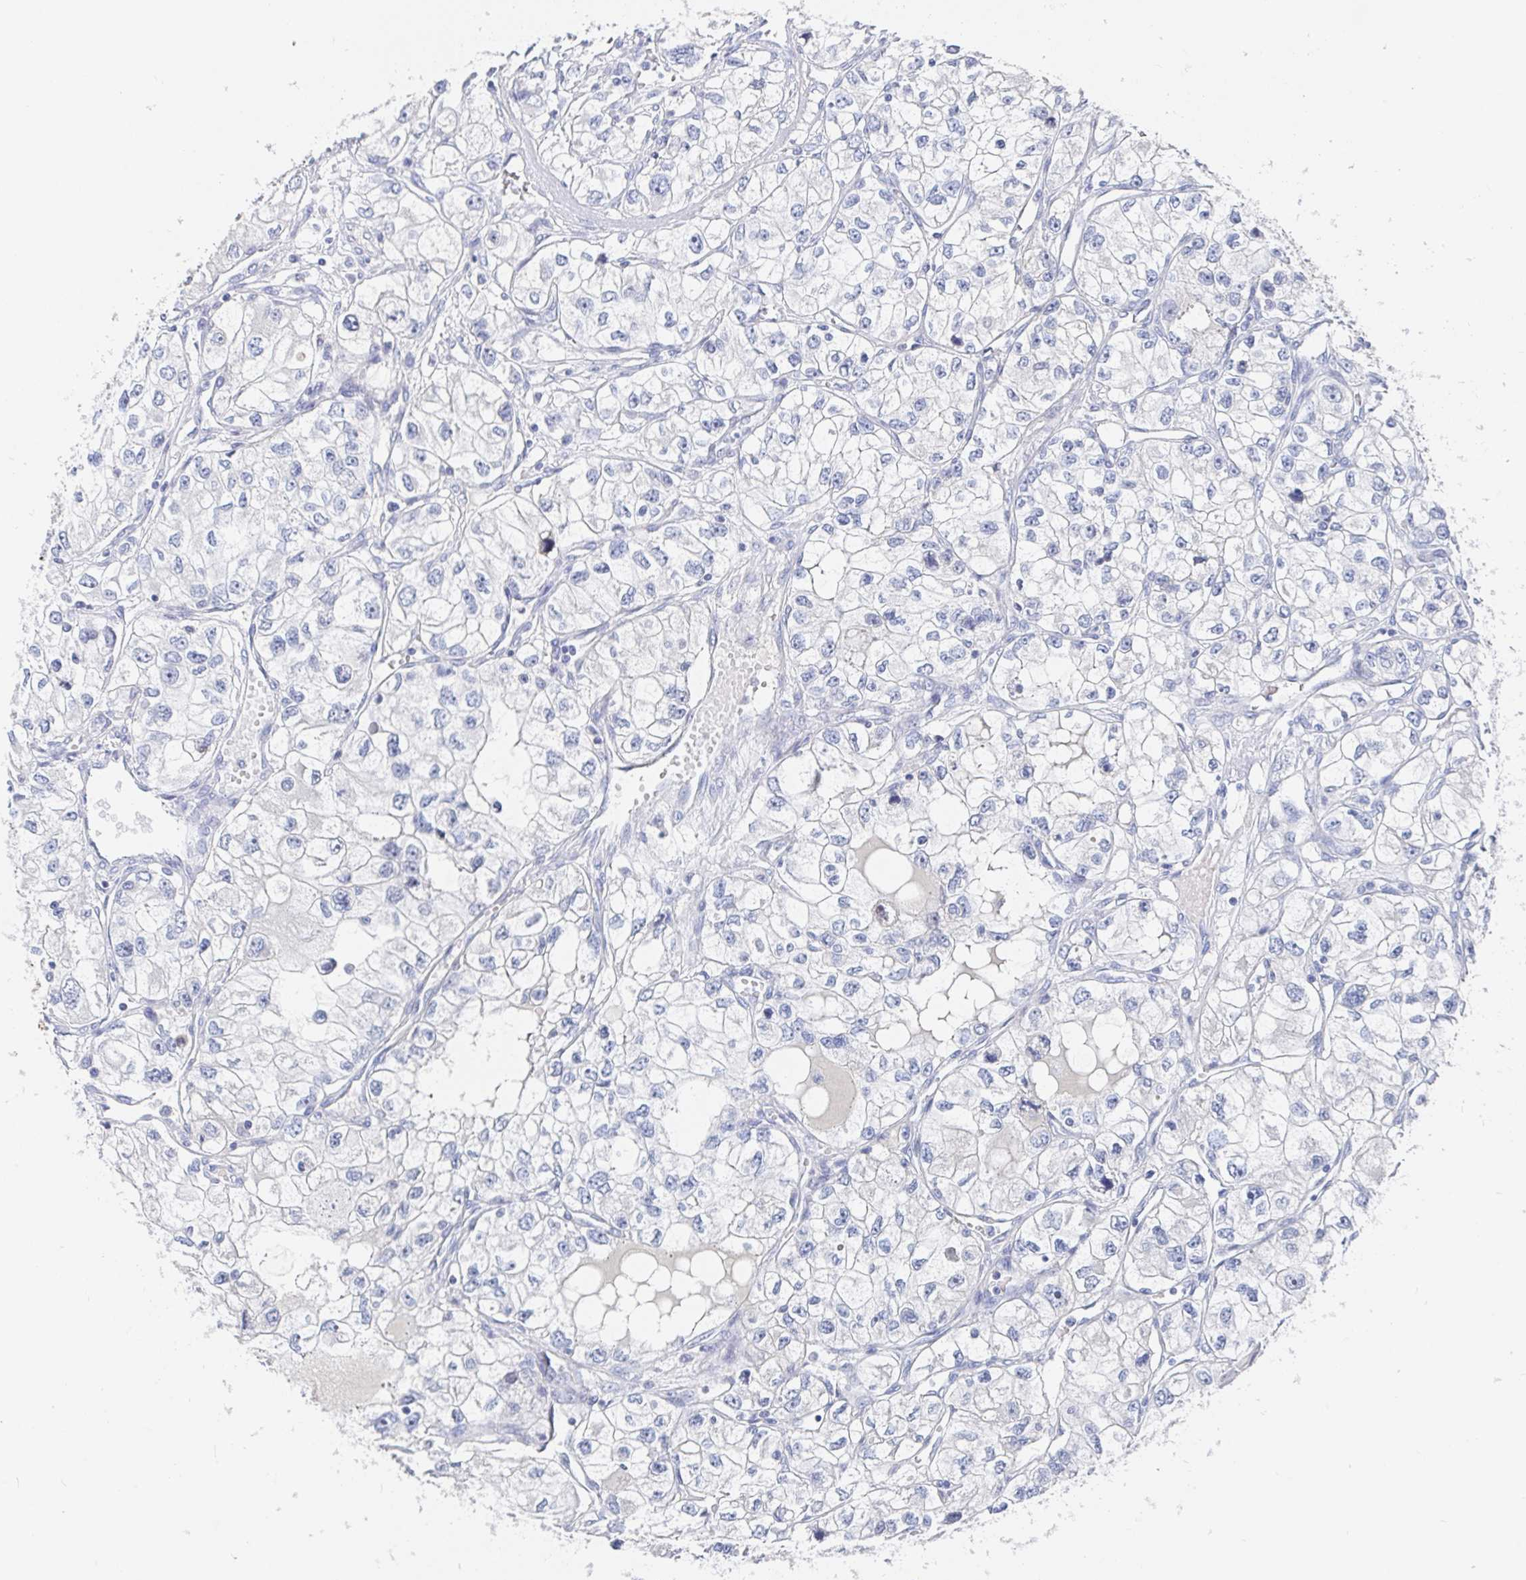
{"staining": {"intensity": "negative", "quantity": "none", "location": "none"}, "tissue": "renal cancer", "cell_type": "Tumor cells", "image_type": "cancer", "snomed": [{"axis": "morphology", "description": "Adenocarcinoma, NOS"}, {"axis": "topography", "description": "Kidney"}], "caption": "This is an immunohistochemistry histopathology image of human renal cancer. There is no expression in tumor cells.", "gene": "ZNF430", "patient": {"sex": "female", "age": 59}}